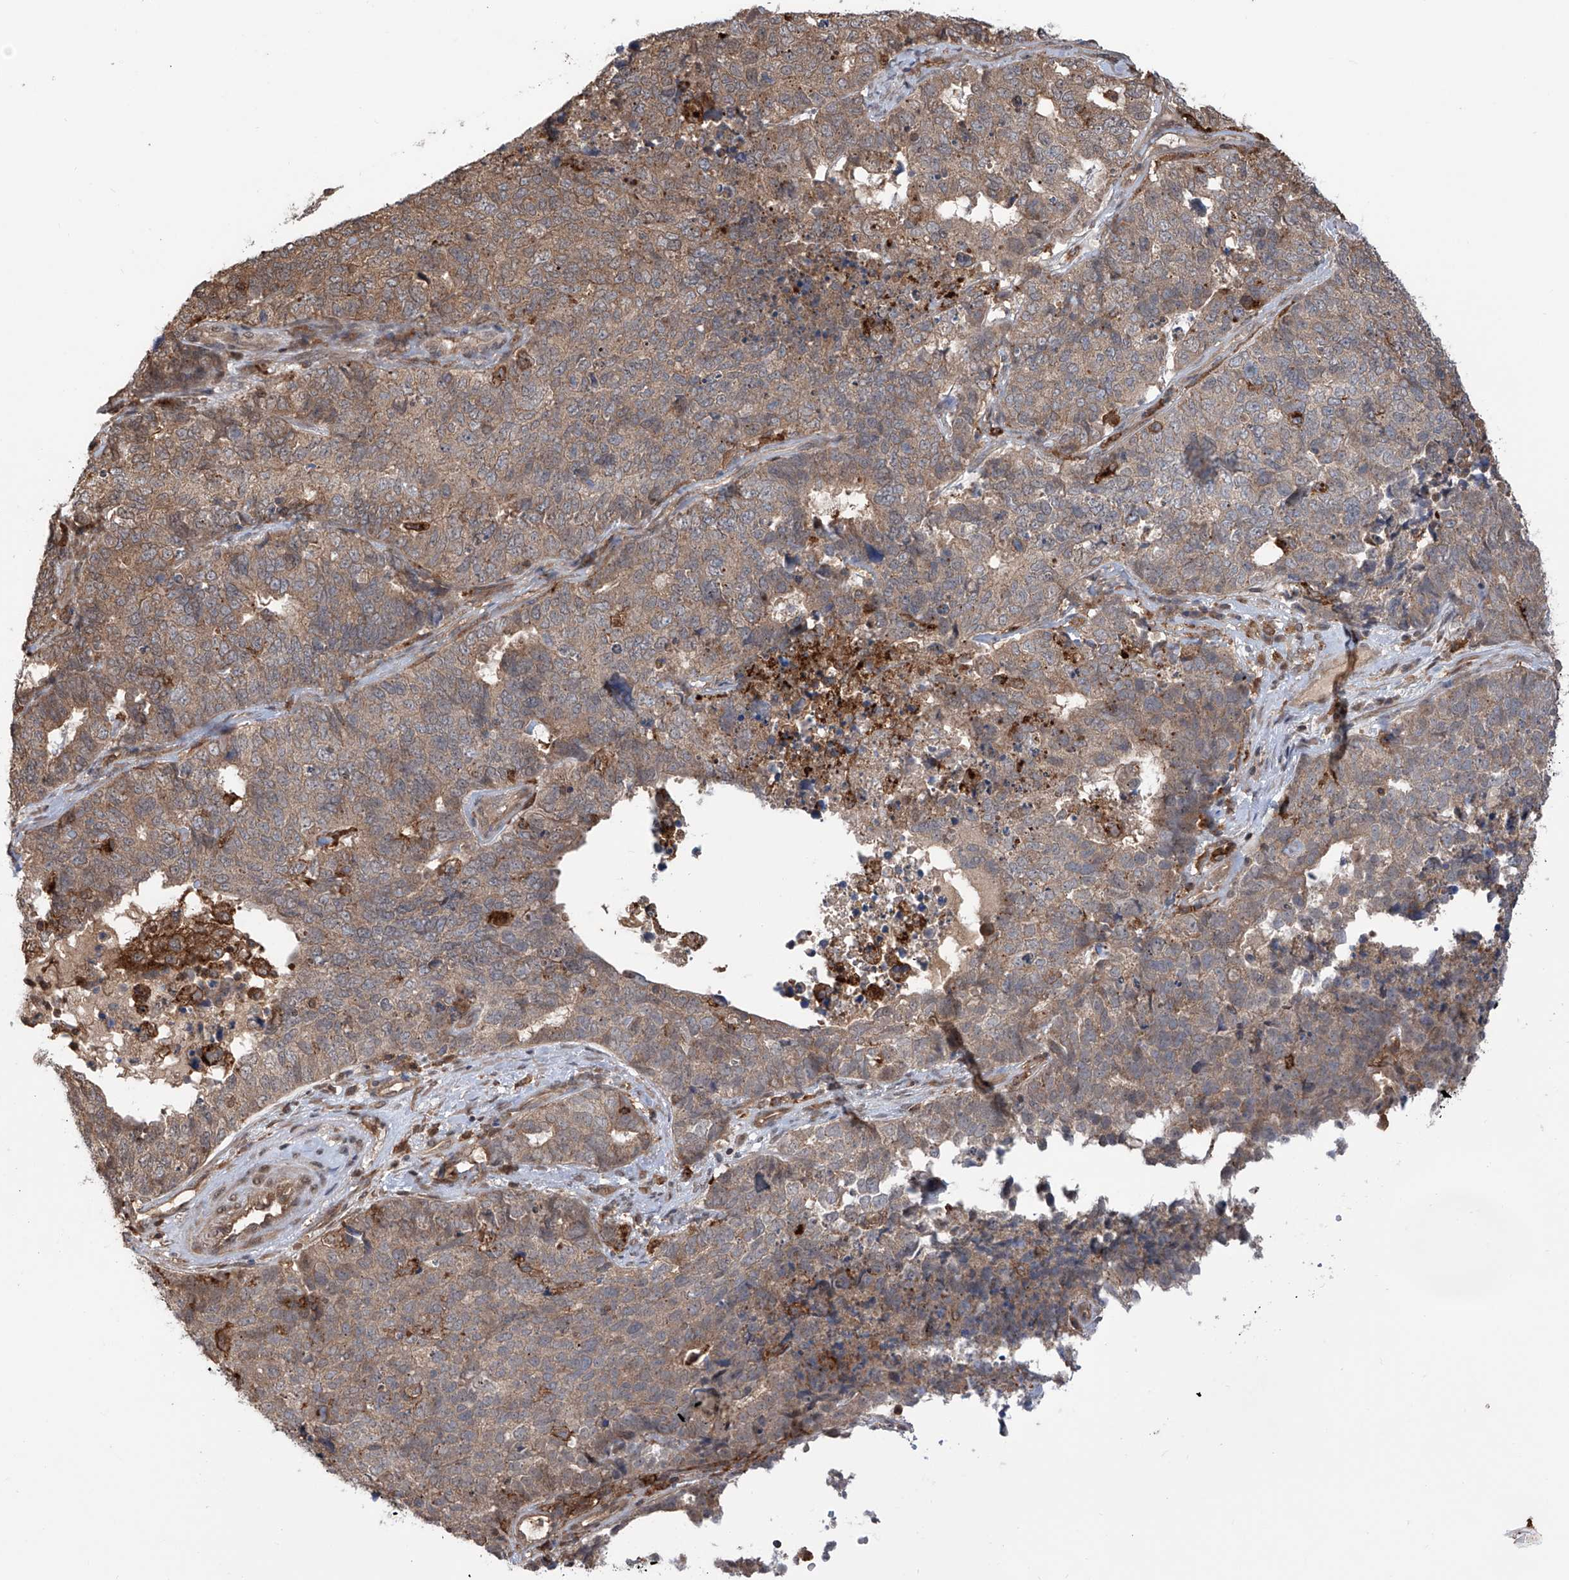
{"staining": {"intensity": "weak", "quantity": "25%-75%", "location": "cytoplasmic/membranous"}, "tissue": "cervical cancer", "cell_type": "Tumor cells", "image_type": "cancer", "snomed": [{"axis": "morphology", "description": "Squamous cell carcinoma, NOS"}, {"axis": "topography", "description": "Cervix"}], "caption": "Cervical squamous cell carcinoma stained for a protein (brown) demonstrates weak cytoplasmic/membranous positive positivity in approximately 25%-75% of tumor cells.", "gene": "HOXC8", "patient": {"sex": "female", "age": 63}}